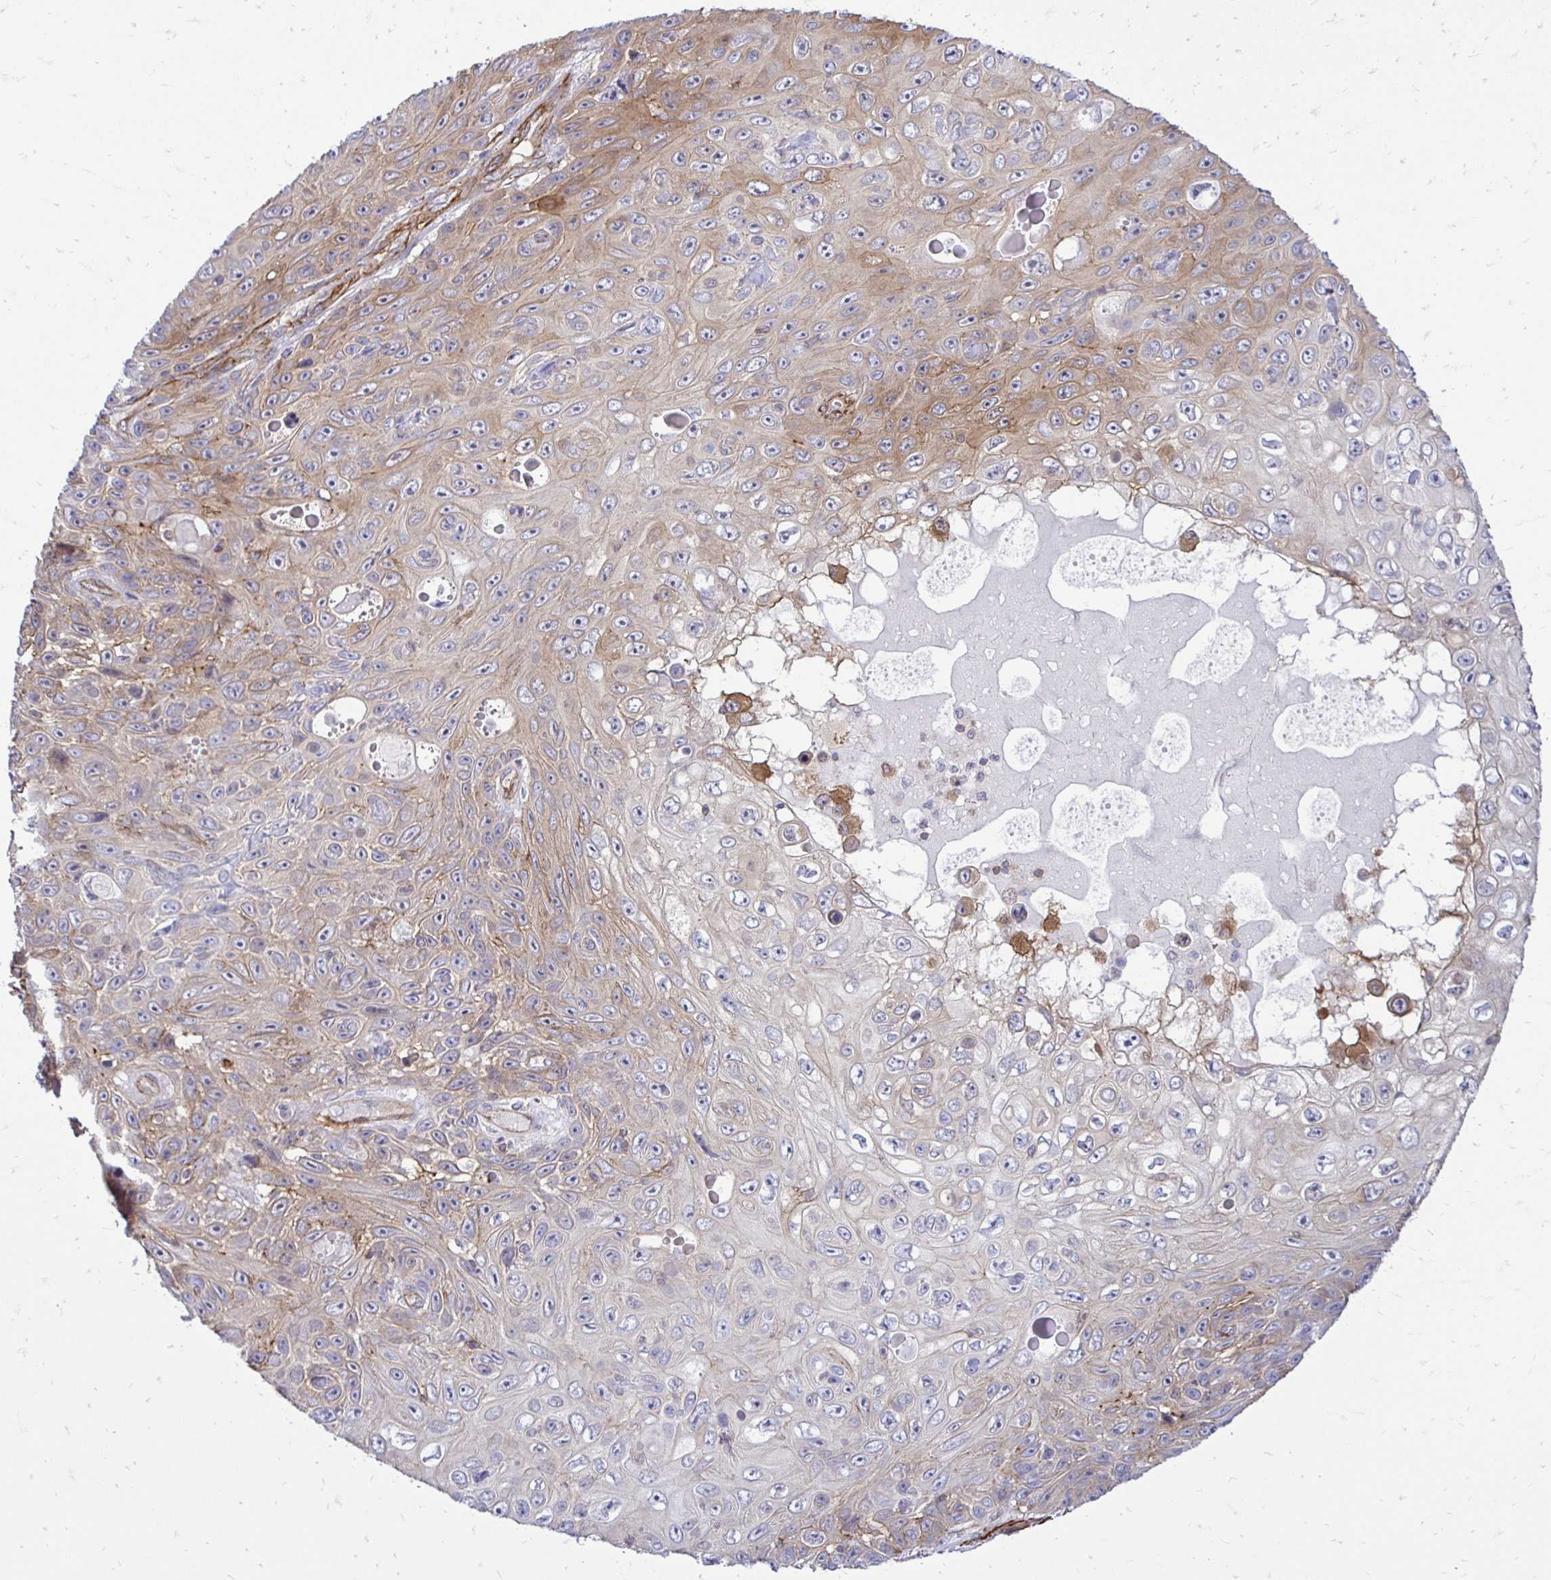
{"staining": {"intensity": "moderate", "quantity": "25%-75%", "location": "cytoplasmic/membranous"}, "tissue": "skin cancer", "cell_type": "Tumor cells", "image_type": "cancer", "snomed": [{"axis": "morphology", "description": "Squamous cell carcinoma, NOS"}, {"axis": "topography", "description": "Skin"}], "caption": "Brown immunohistochemical staining in human skin squamous cell carcinoma exhibits moderate cytoplasmic/membranous expression in approximately 25%-75% of tumor cells.", "gene": "CTPS1", "patient": {"sex": "male", "age": 82}}